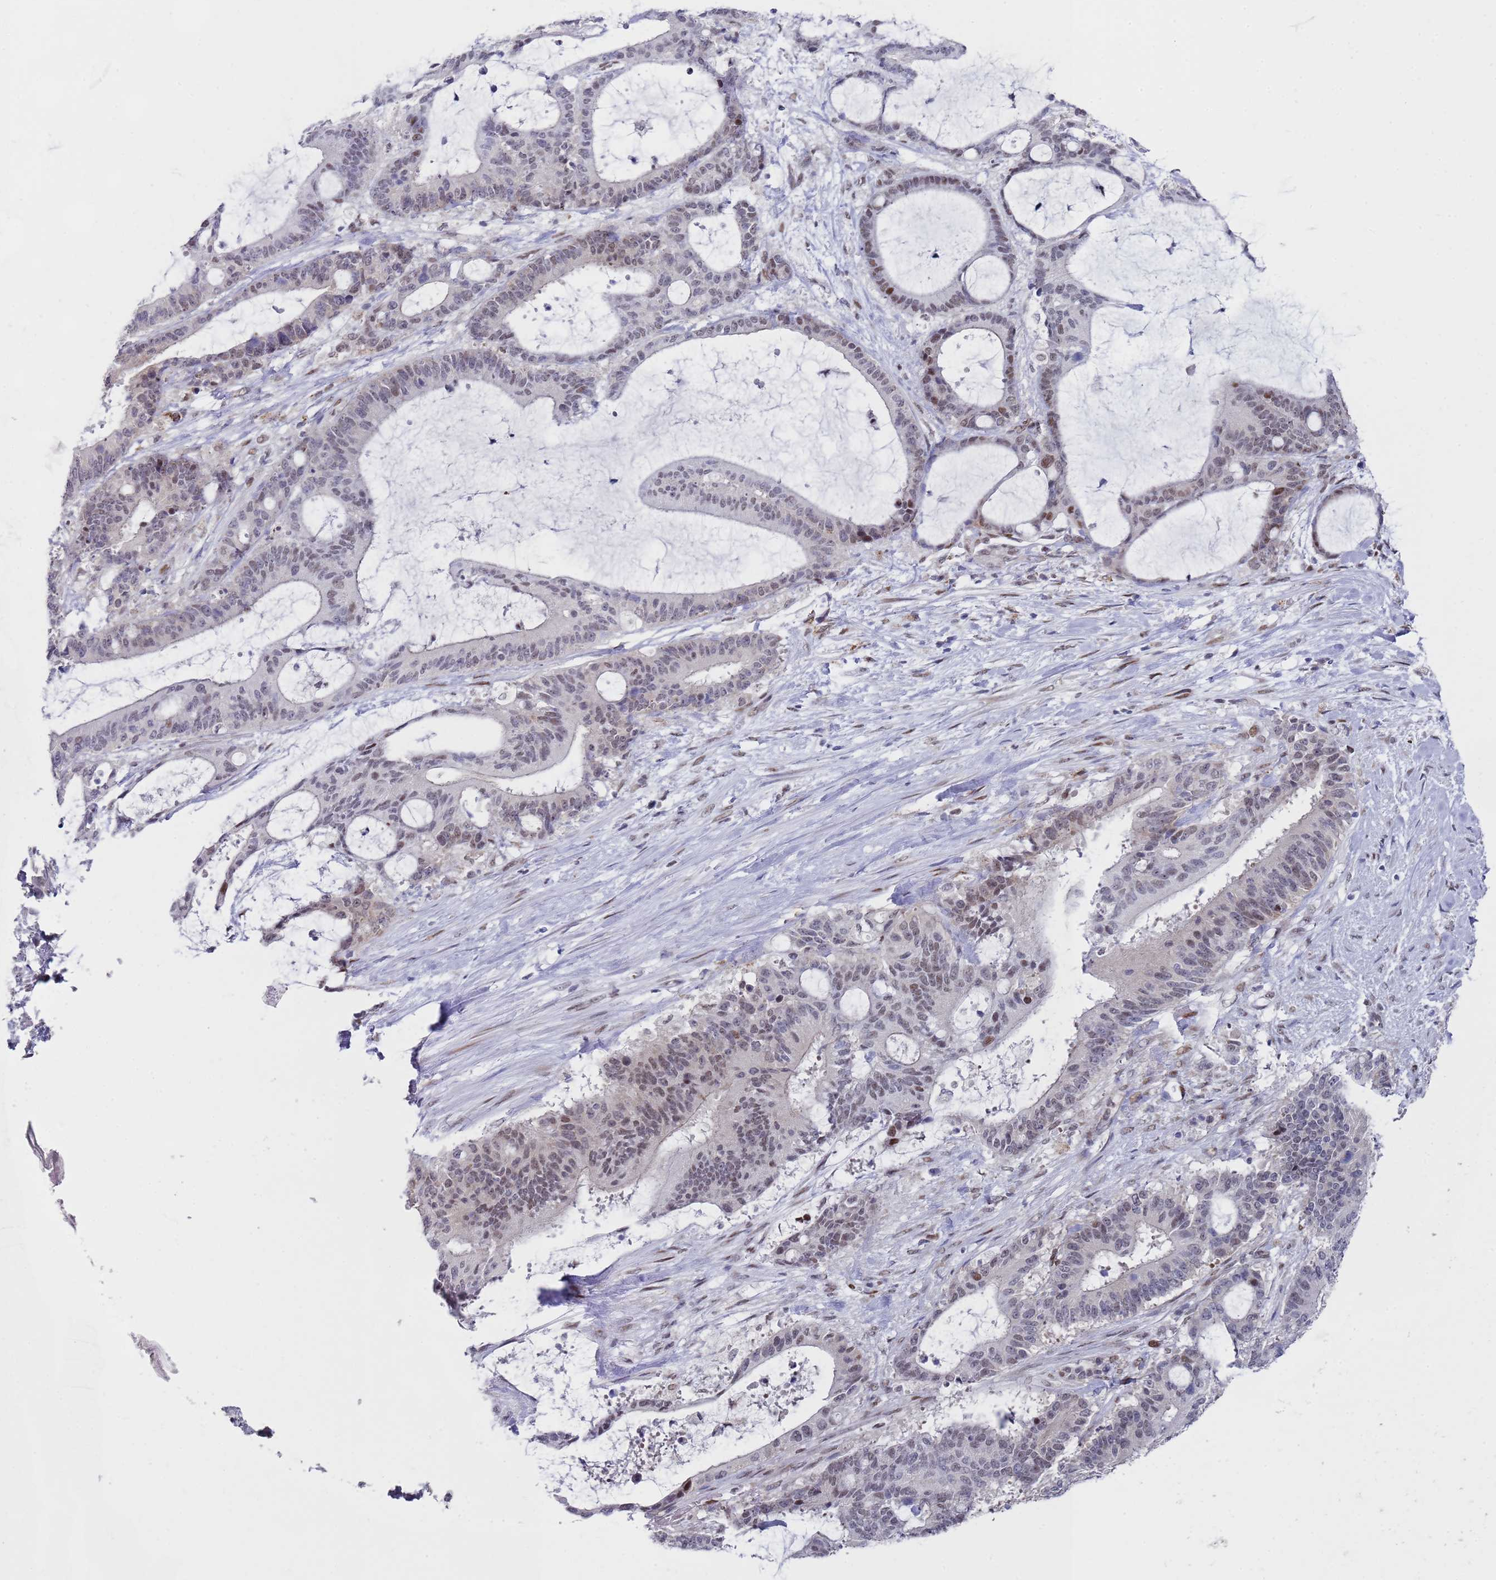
{"staining": {"intensity": "moderate", "quantity": "25%-75%", "location": "nuclear"}, "tissue": "liver cancer", "cell_type": "Tumor cells", "image_type": "cancer", "snomed": [{"axis": "morphology", "description": "Normal tissue, NOS"}, {"axis": "morphology", "description": "Cholangiocarcinoma"}, {"axis": "topography", "description": "Liver"}, {"axis": "topography", "description": "Peripheral nerve tissue"}], "caption": "A medium amount of moderate nuclear positivity is identified in approximately 25%-75% of tumor cells in liver cholangiocarcinoma tissue.", "gene": "COPS6", "patient": {"sex": "female", "age": 73}}